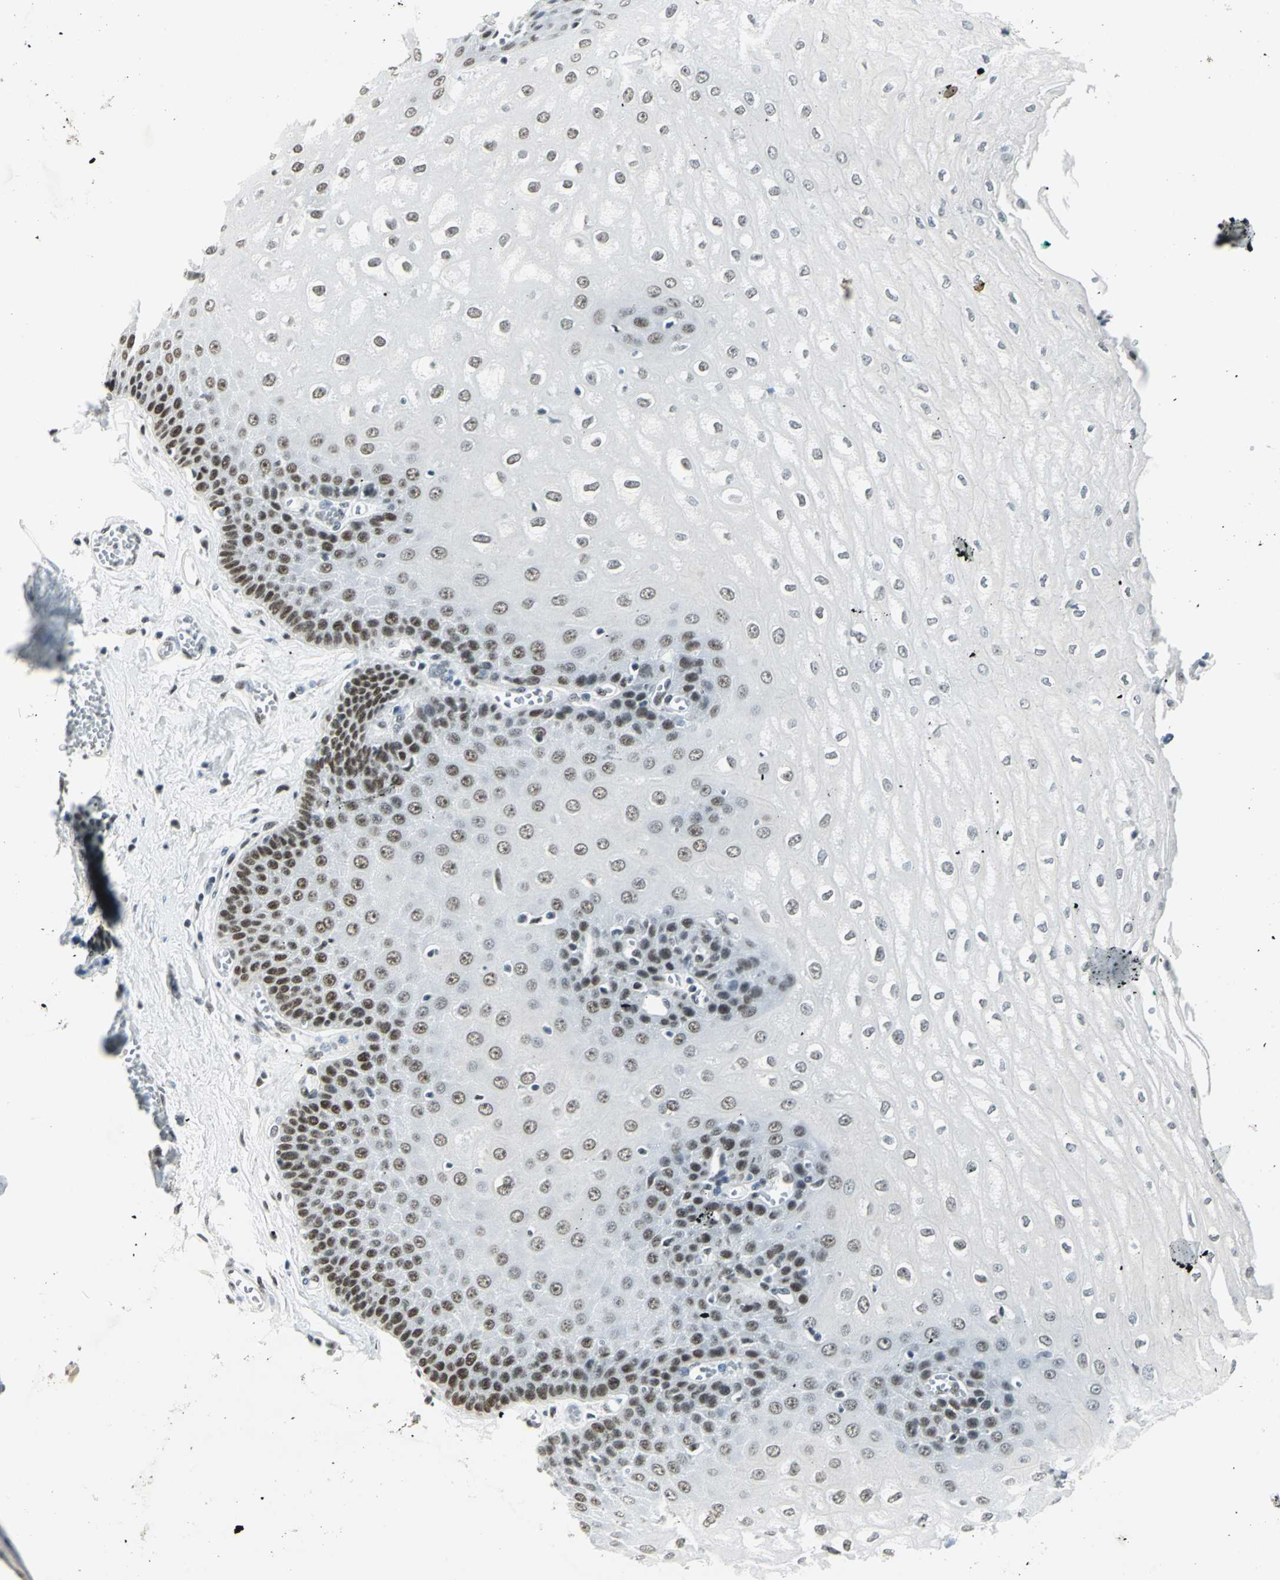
{"staining": {"intensity": "strong", "quantity": "25%-75%", "location": "nuclear"}, "tissue": "esophagus", "cell_type": "Squamous epithelial cells", "image_type": "normal", "snomed": [{"axis": "morphology", "description": "Normal tissue, NOS"}, {"axis": "morphology", "description": "Squamous cell carcinoma, NOS"}, {"axis": "topography", "description": "Esophagus"}], "caption": "Squamous epithelial cells reveal high levels of strong nuclear expression in about 25%-75% of cells in normal human esophagus.", "gene": "ADNP", "patient": {"sex": "male", "age": 65}}